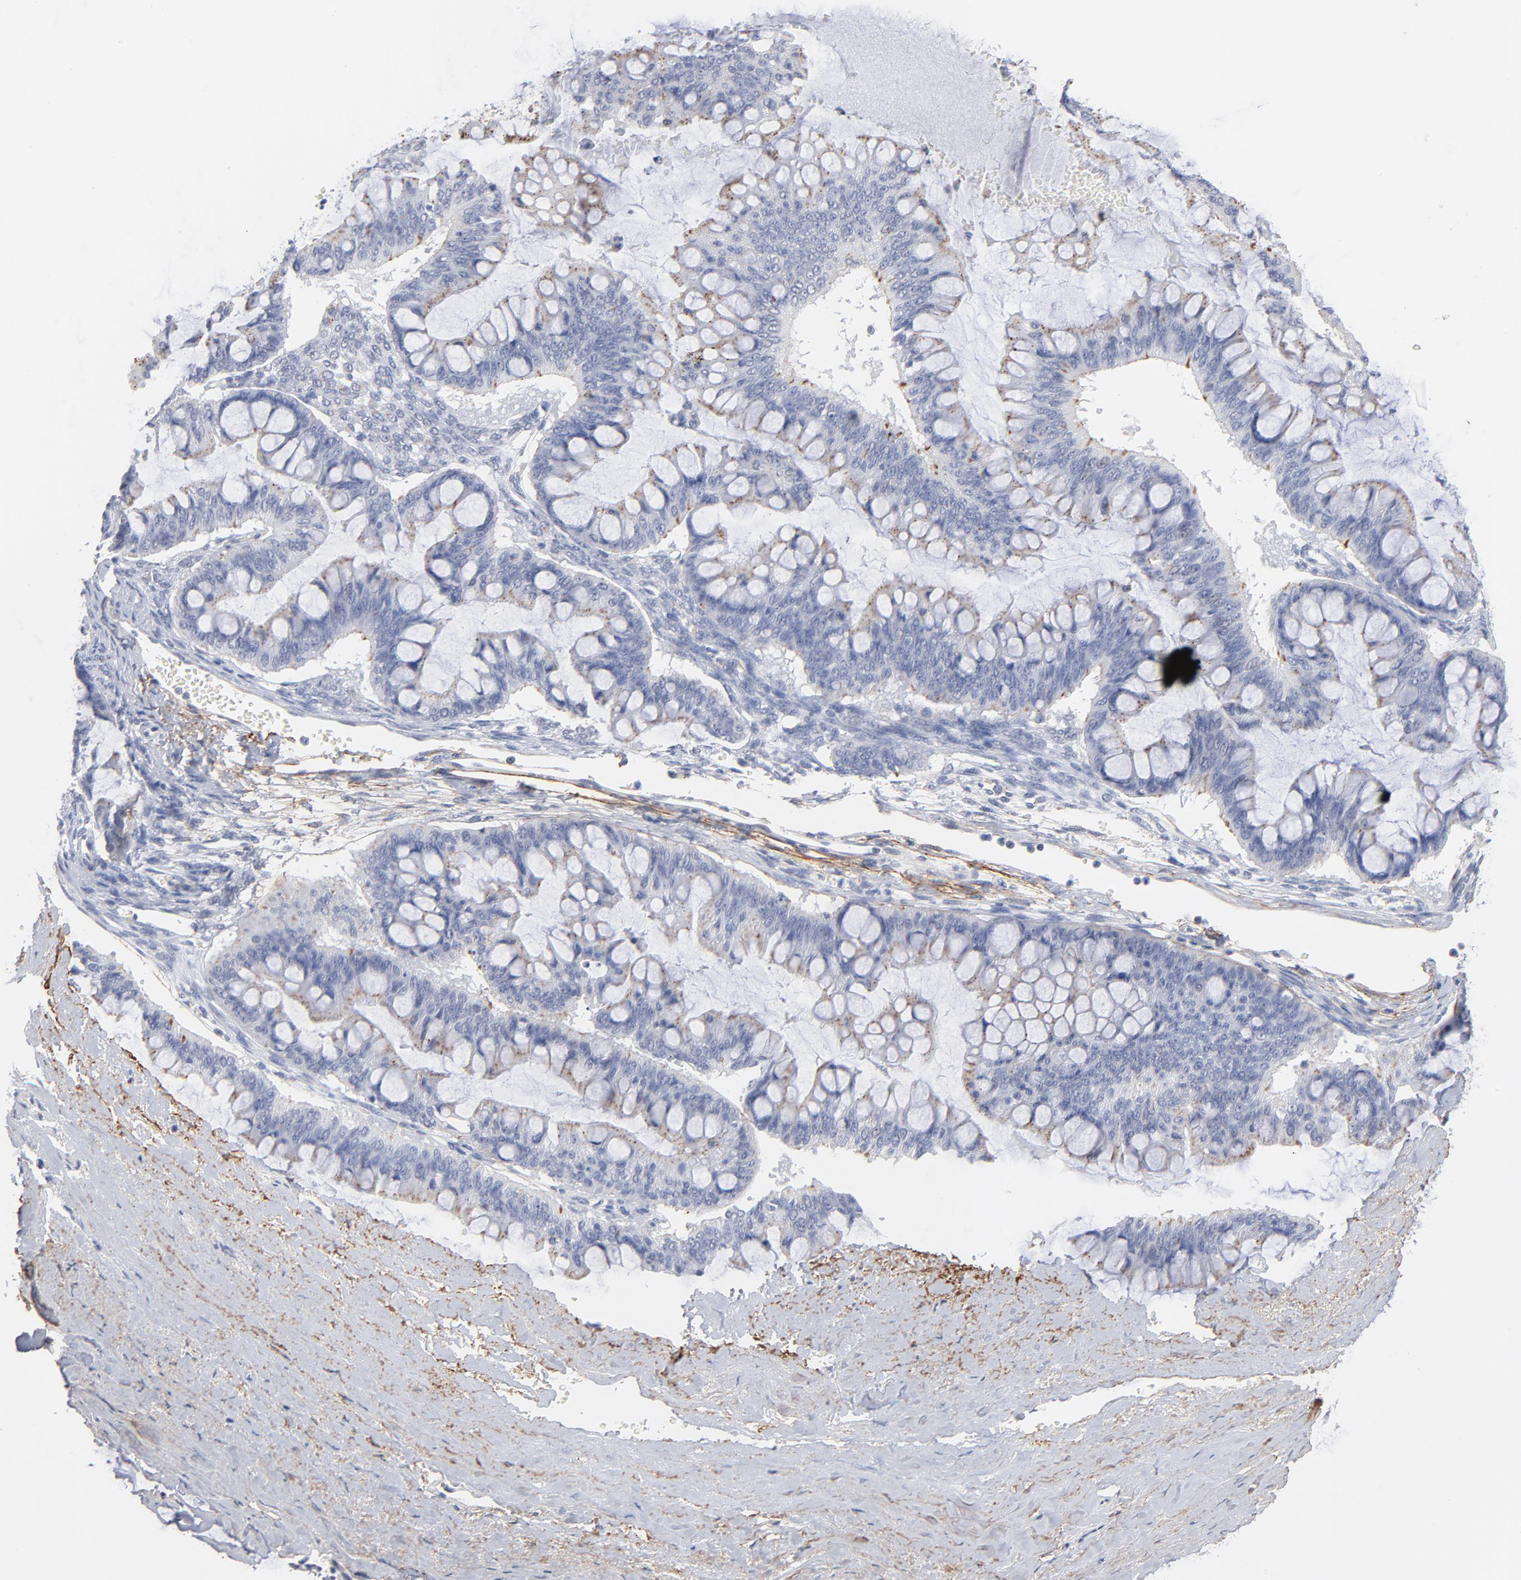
{"staining": {"intensity": "moderate", "quantity": "<25%", "location": "cytoplasmic/membranous"}, "tissue": "ovarian cancer", "cell_type": "Tumor cells", "image_type": "cancer", "snomed": [{"axis": "morphology", "description": "Cystadenocarcinoma, mucinous, NOS"}, {"axis": "topography", "description": "Ovary"}], "caption": "This micrograph displays ovarian cancer stained with immunohistochemistry to label a protein in brown. The cytoplasmic/membranous of tumor cells show moderate positivity for the protein. Nuclei are counter-stained blue.", "gene": "LTBP2", "patient": {"sex": "female", "age": 73}}